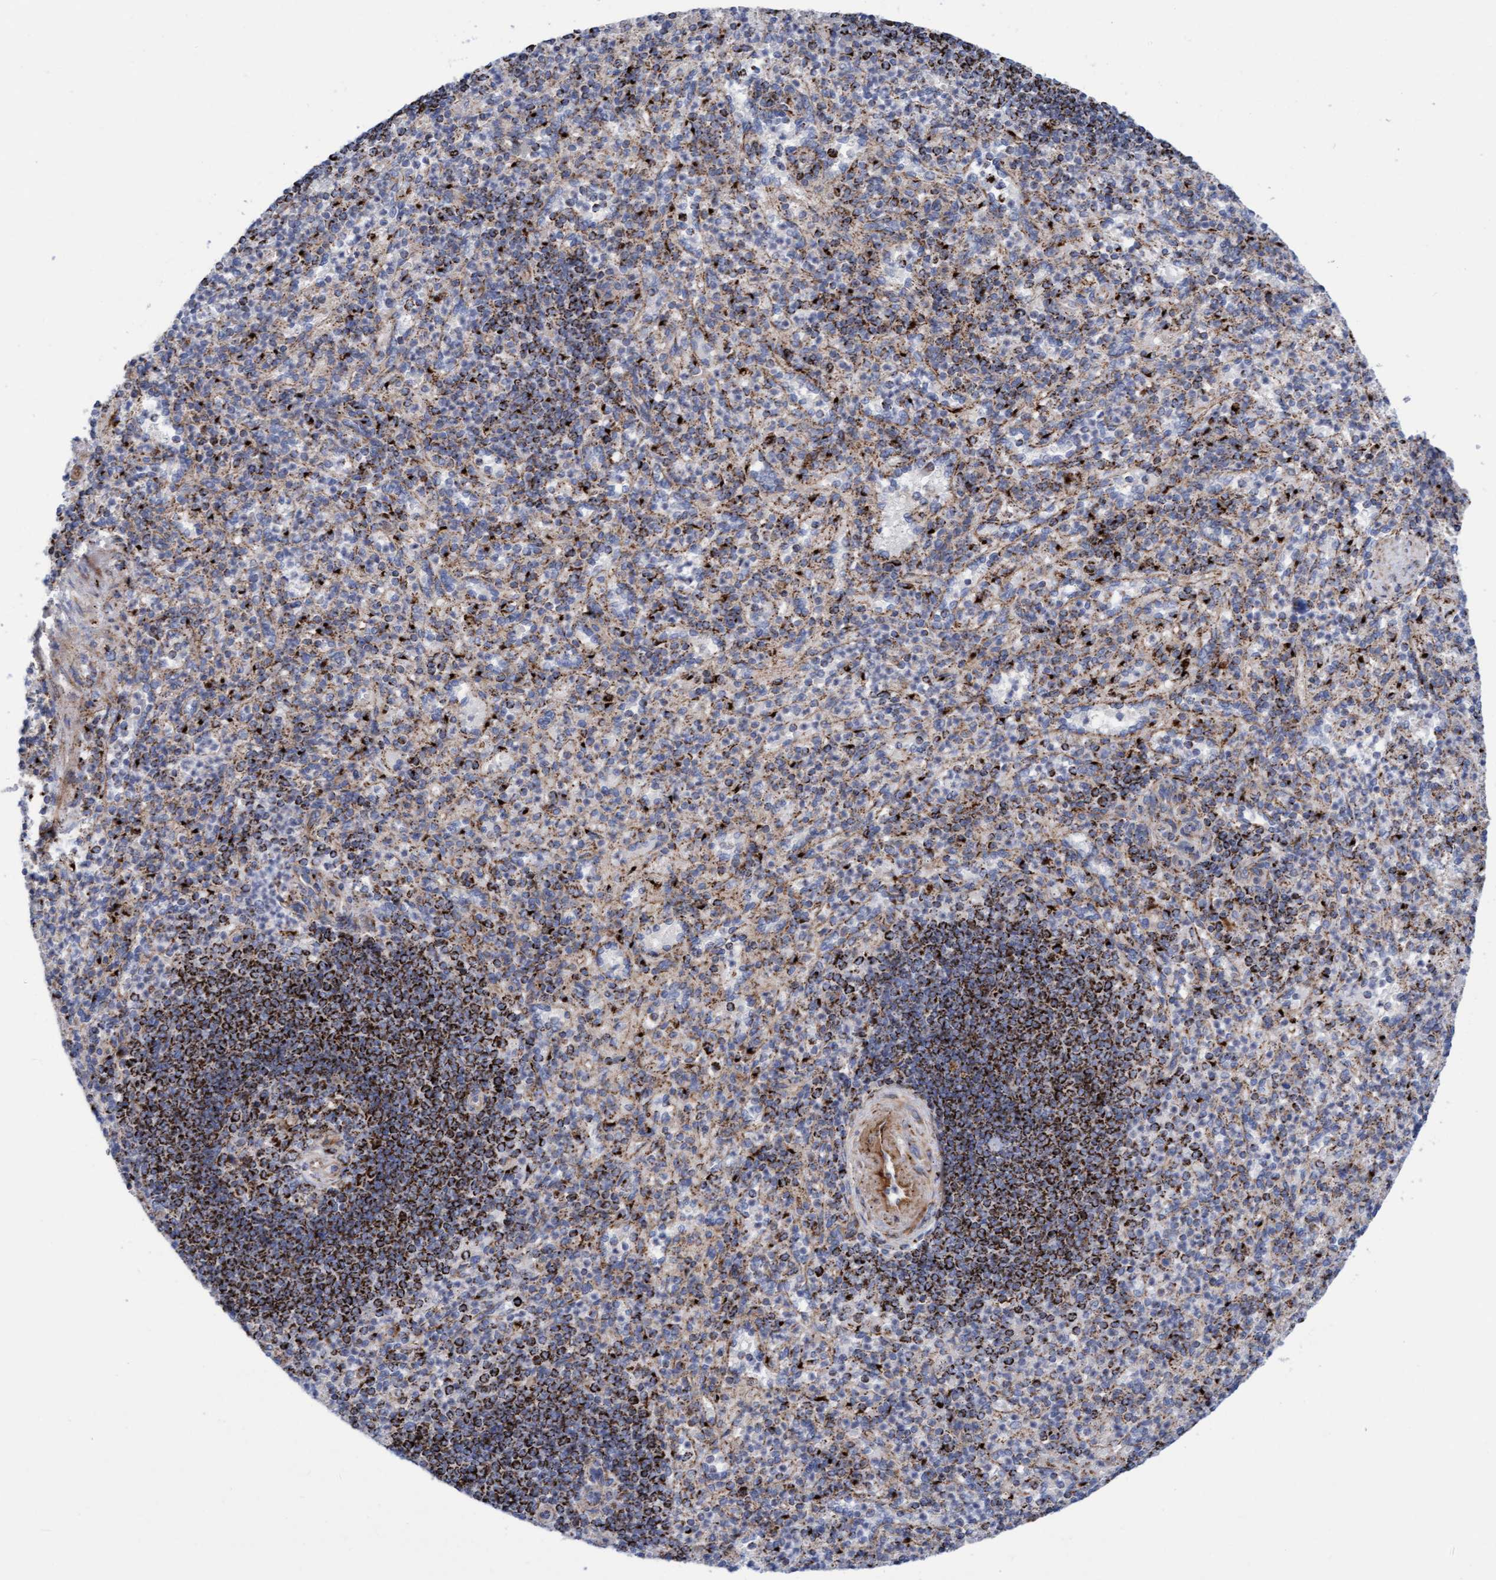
{"staining": {"intensity": "strong", "quantity": "<25%", "location": "cytoplasmic/membranous"}, "tissue": "spleen", "cell_type": "Cells in red pulp", "image_type": "normal", "snomed": [{"axis": "morphology", "description": "Normal tissue, NOS"}, {"axis": "topography", "description": "Spleen"}], "caption": "Protein expression by immunohistochemistry displays strong cytoplasmic/membranous expression in about <25% of cells in red pulp in unremarkable spleen.", "gene": "GGTA1", "patient": {"sex": "female", "age": 74}}